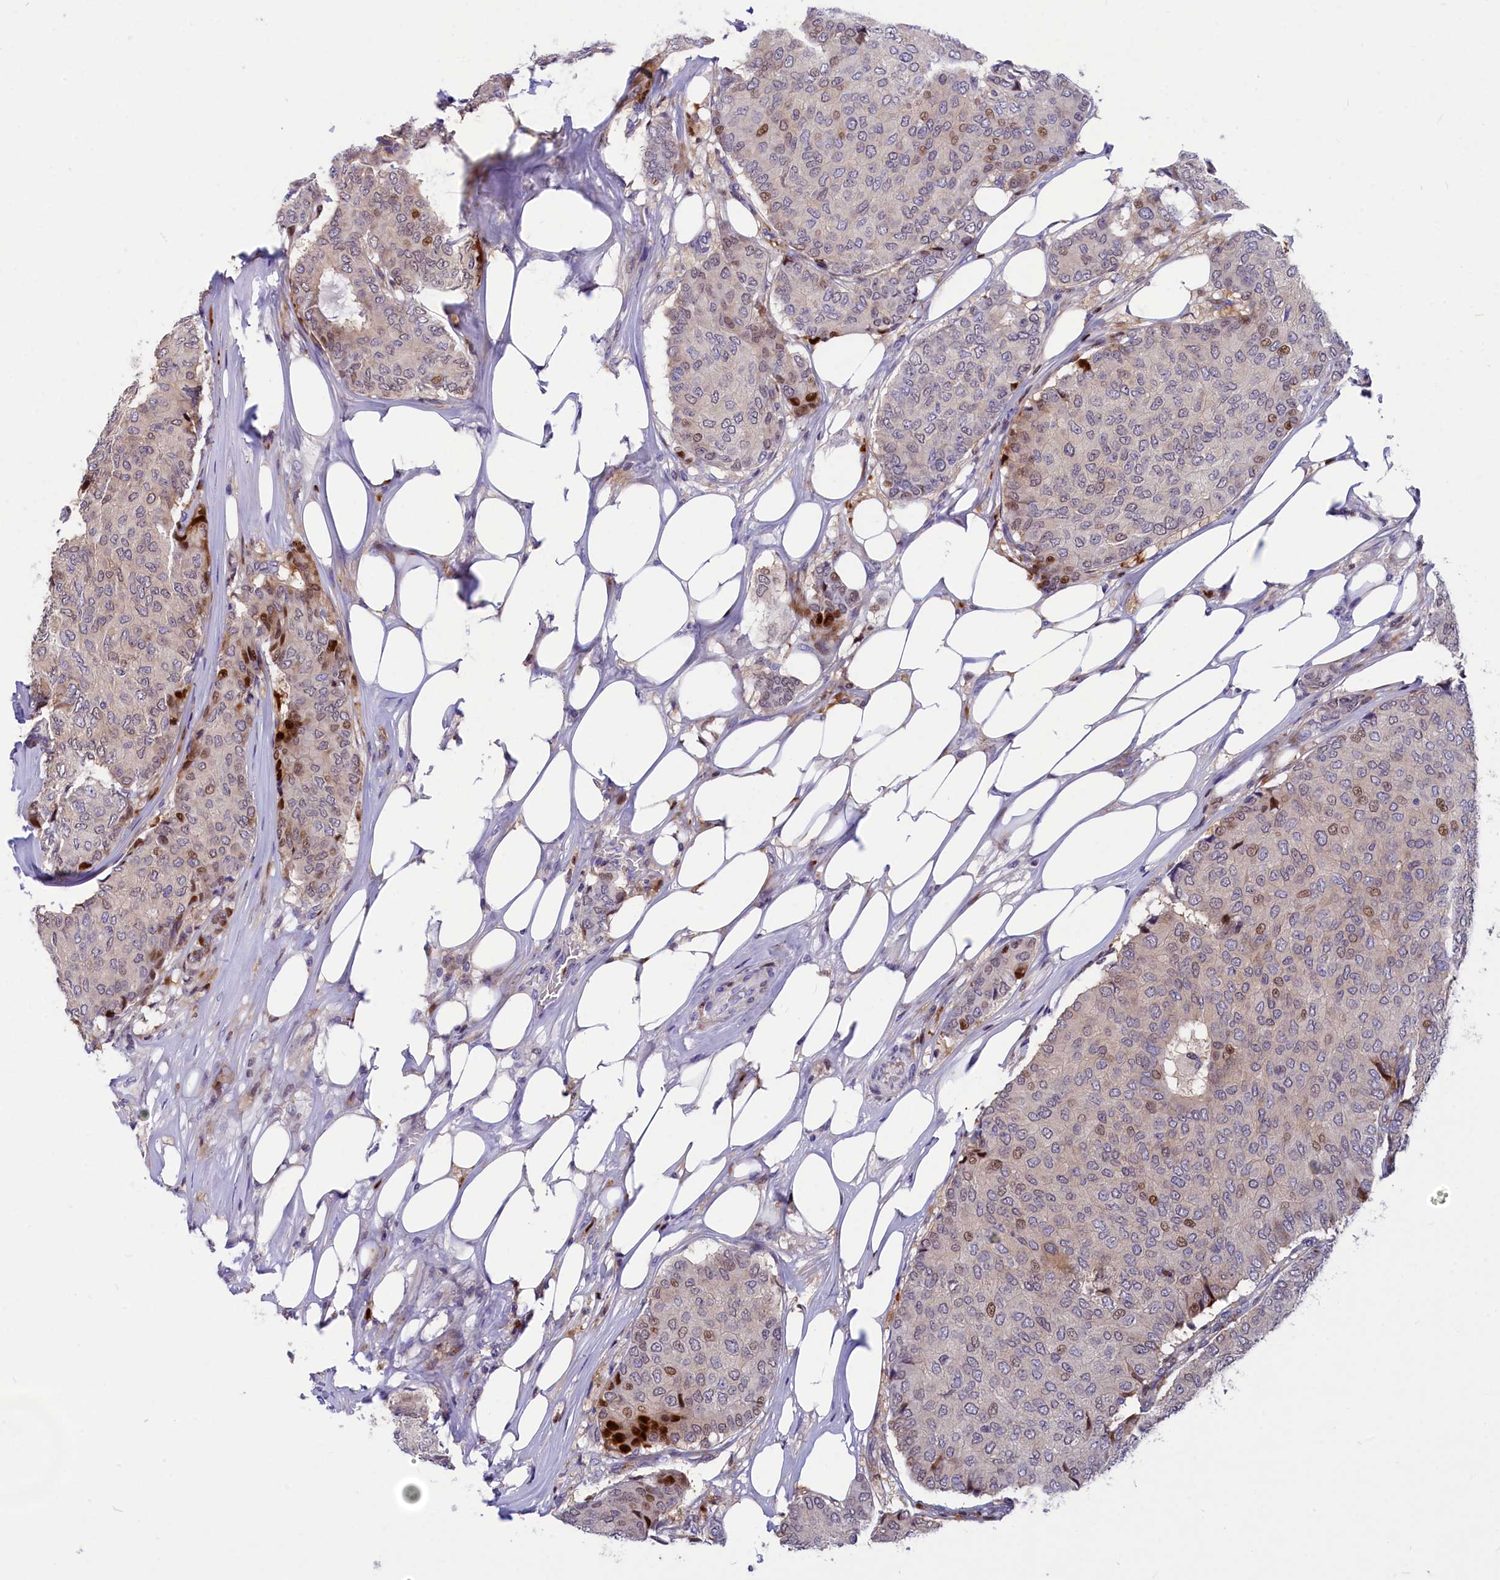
{"staining": {"intensity": "strong", "quantity": "<25%", "location": "nuclear"}, "tissue": "breast cancer", "cell_type": "Tumor cells", "image_type": "cancer", "snomed": [{"axis": "morphology", "description": "Duct carcinoma"}, {"axis": "topography", "description": "Breast"}], "caption": "Protein expression analysis of invasive ductal carcinoma (breast) shows strong nuclear expression in about <25% of tumor cells.", "gene": "NKPD1", "patient": {"sex": "female", "age": 75}}